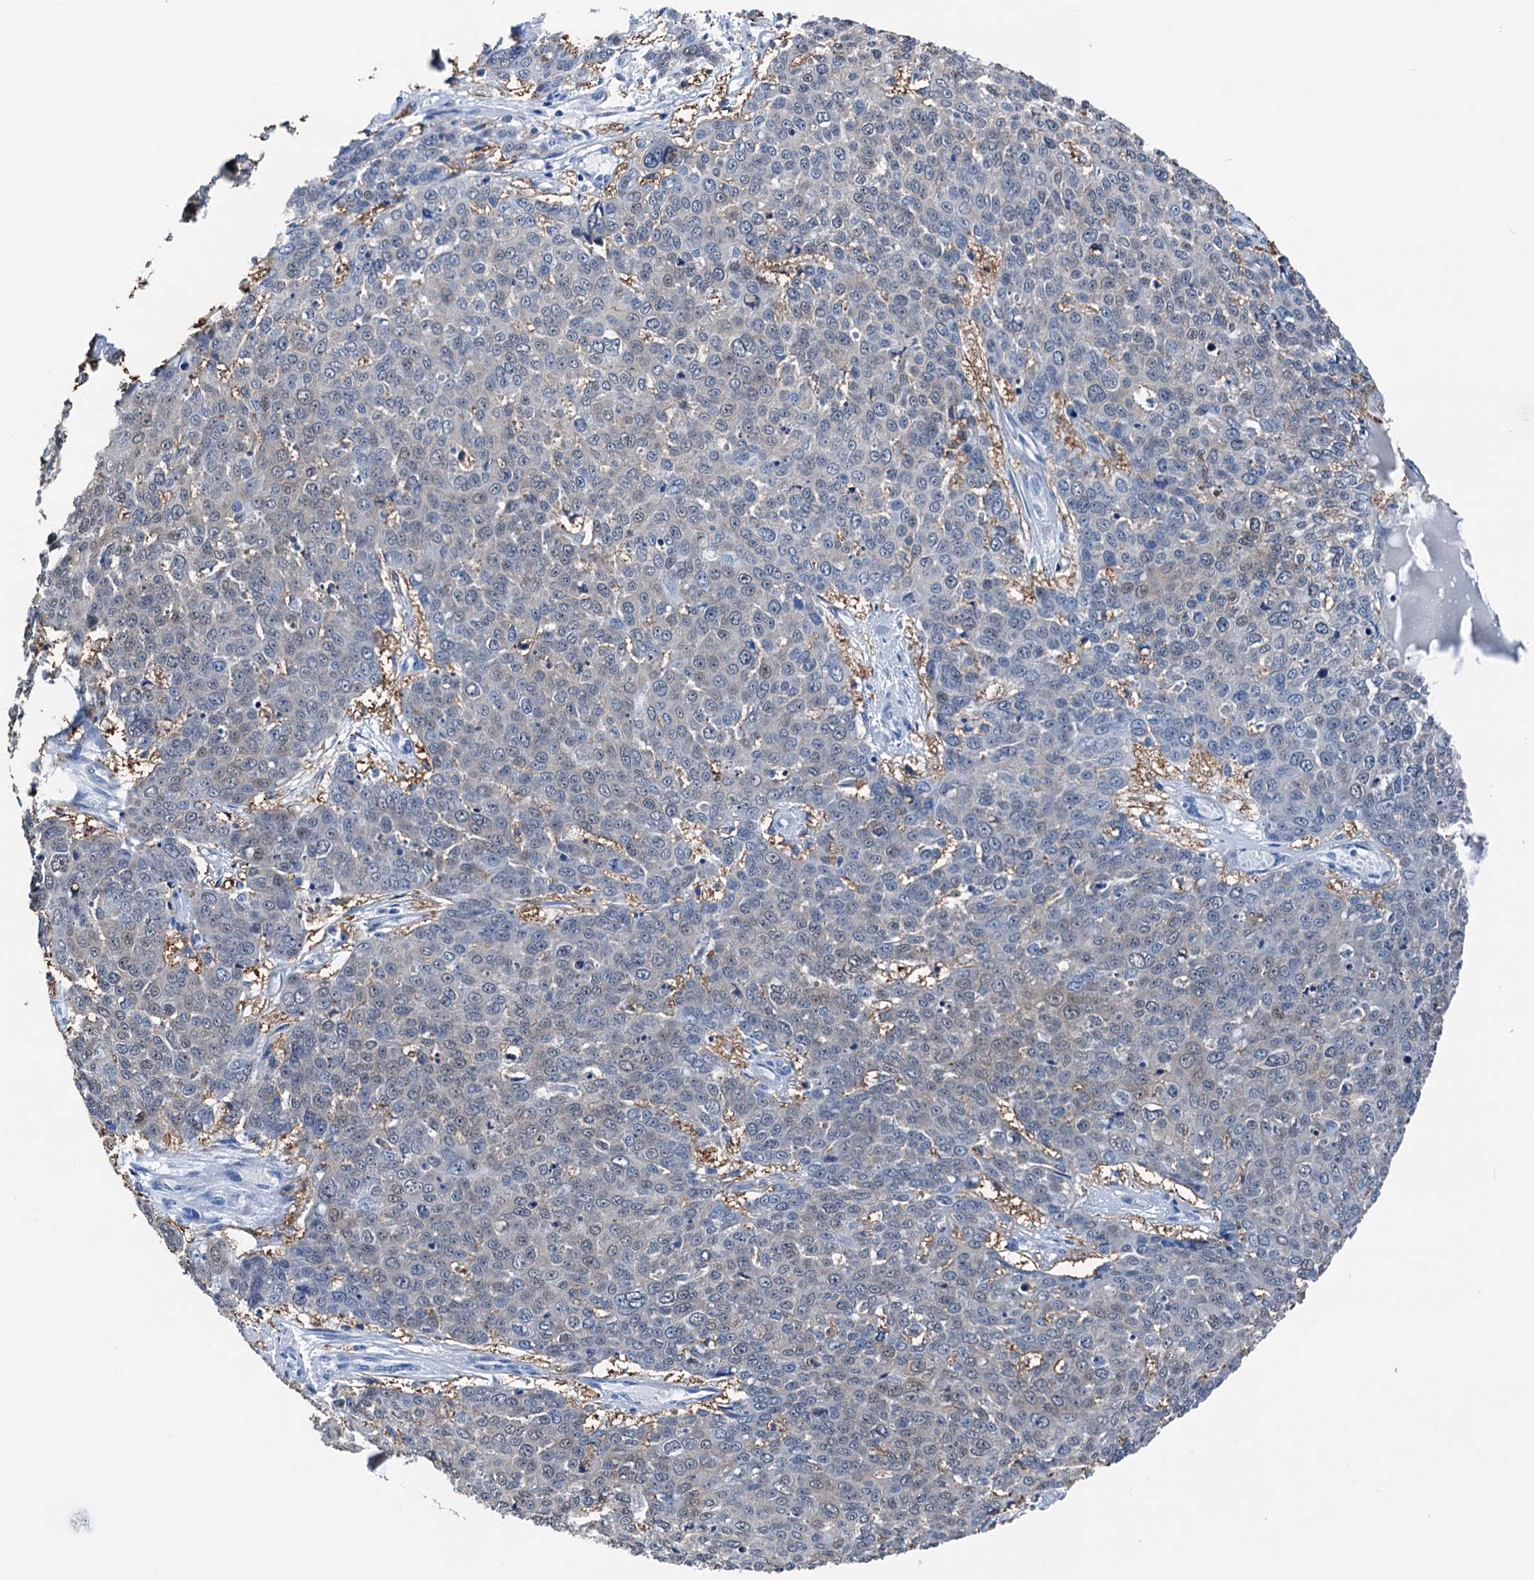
{"staining": {"intensity": "negative", "quantity": "none", "location": "none"}, "tissue": "skin cancer", "cell_type": "Tumor cells", "image_type": "cancer", "snomed": [{"axis": "morphology", "description": "Squamous cell carcinoma, NOS"}, {"axis": "topography", "description": "Skin"}], "caption": "High magnification brightfield microscopy of skin cancer (squamous cell carcinoma) stained with DAB (3,3'-diaminobenzidine) (brown) and counterstained with hematoxylin (blue): tumor cells show no significant staining.", "gene": "CBLN3", "patient": {"sex": "male", "age": 71}}